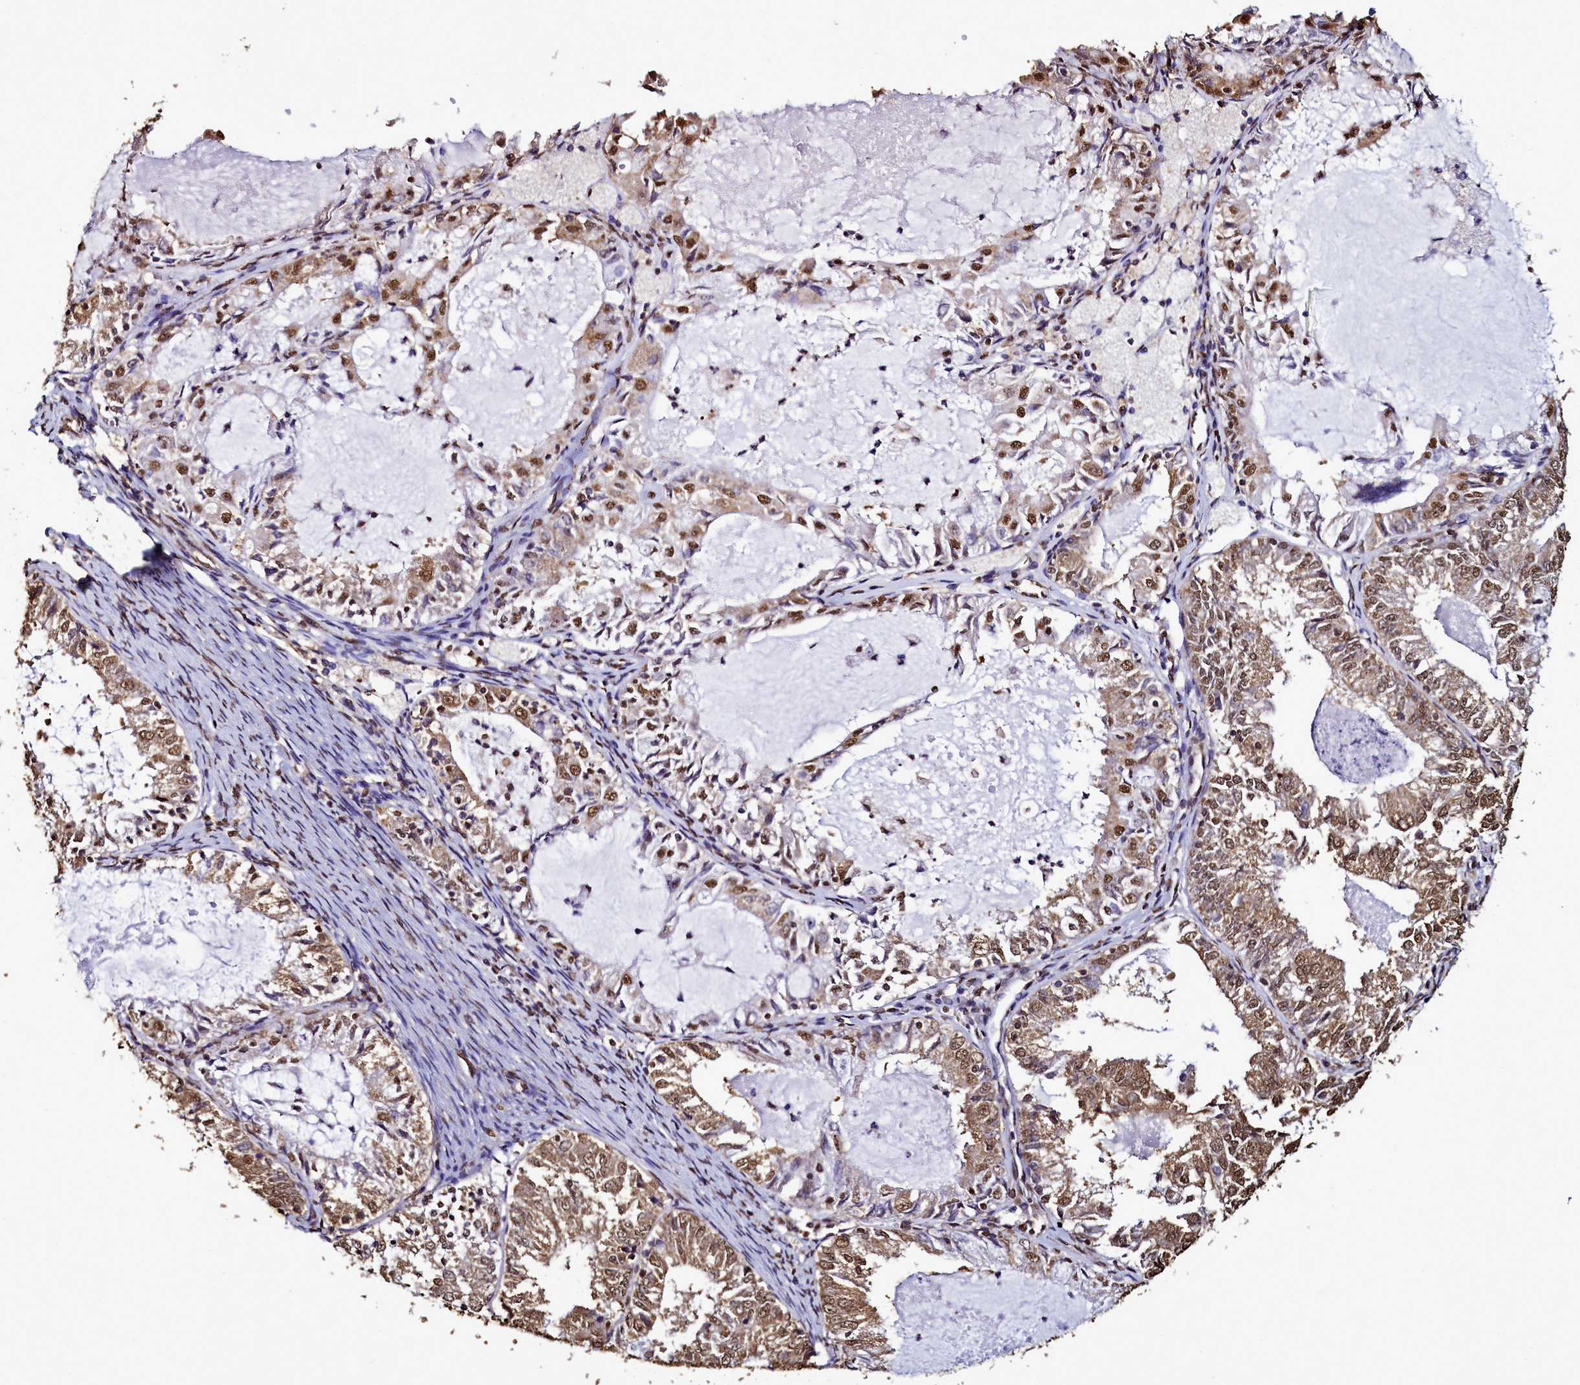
{"staining": {"intensity": "moderate", "quantity": ">75%", "location": "cytoplasmic/membranous,nuclear"}, "tissue": "endometrial cancer", "cell_type": "Tumor cells", "image_type": "cancer", "snomed": [{"axis": "morphology", "description": "Adenocarcinoma, NOS"}, {"axis": "topography", "description": "Endometrium"}], "caption": "Protein positivity by IHC reveals moderate cytoplasmic/membranous and nuclear positivity in about >75% of tumor cells in endometrial cancer.", "gene": "TRIP6", "patient": {"sex": "female", "age": 57}}